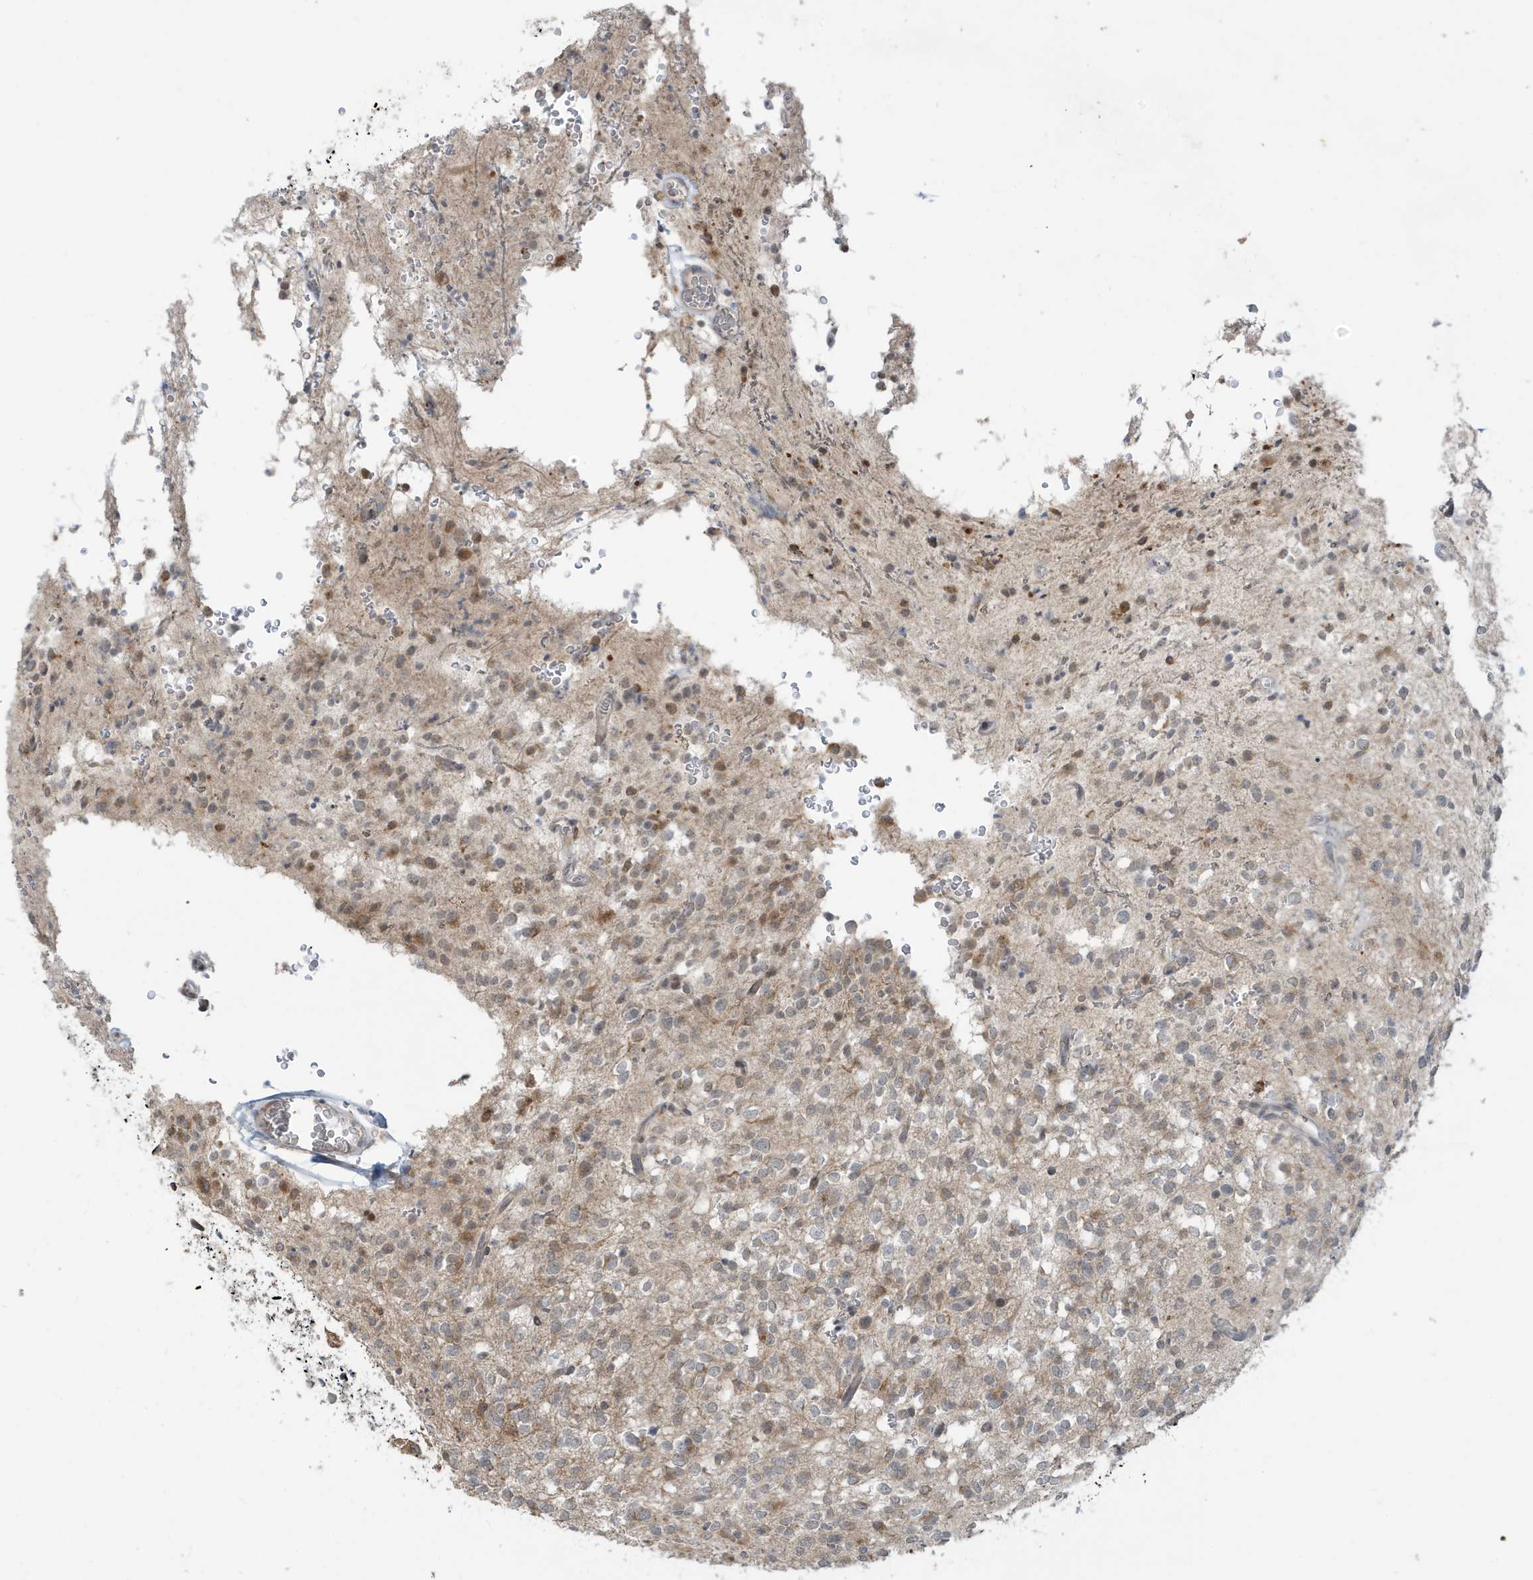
{"staining": {"intensity": "moderate", "quantity": "<25%", "location": "cytoplasmic/membranous"}, "tissue": "glioma", "cell_type": "Tumor cells", "image_type": "cancer", "snomed": [{"axis": "morphology", "description": "Glioma, malignant, High grade"}, {"axis": "topography", "description": "Brain"}], "caption": "High-magnification brightfield microscopy of glioma stained with DAB (brown) and counterstained with hematoxylin (blue). tumor cells exhibit moderate cytoplasmic/membranous positivity is identified in about<25% of cells.", "gene": "PRRT3", "patient": {"sex": "male", "age": 34}}